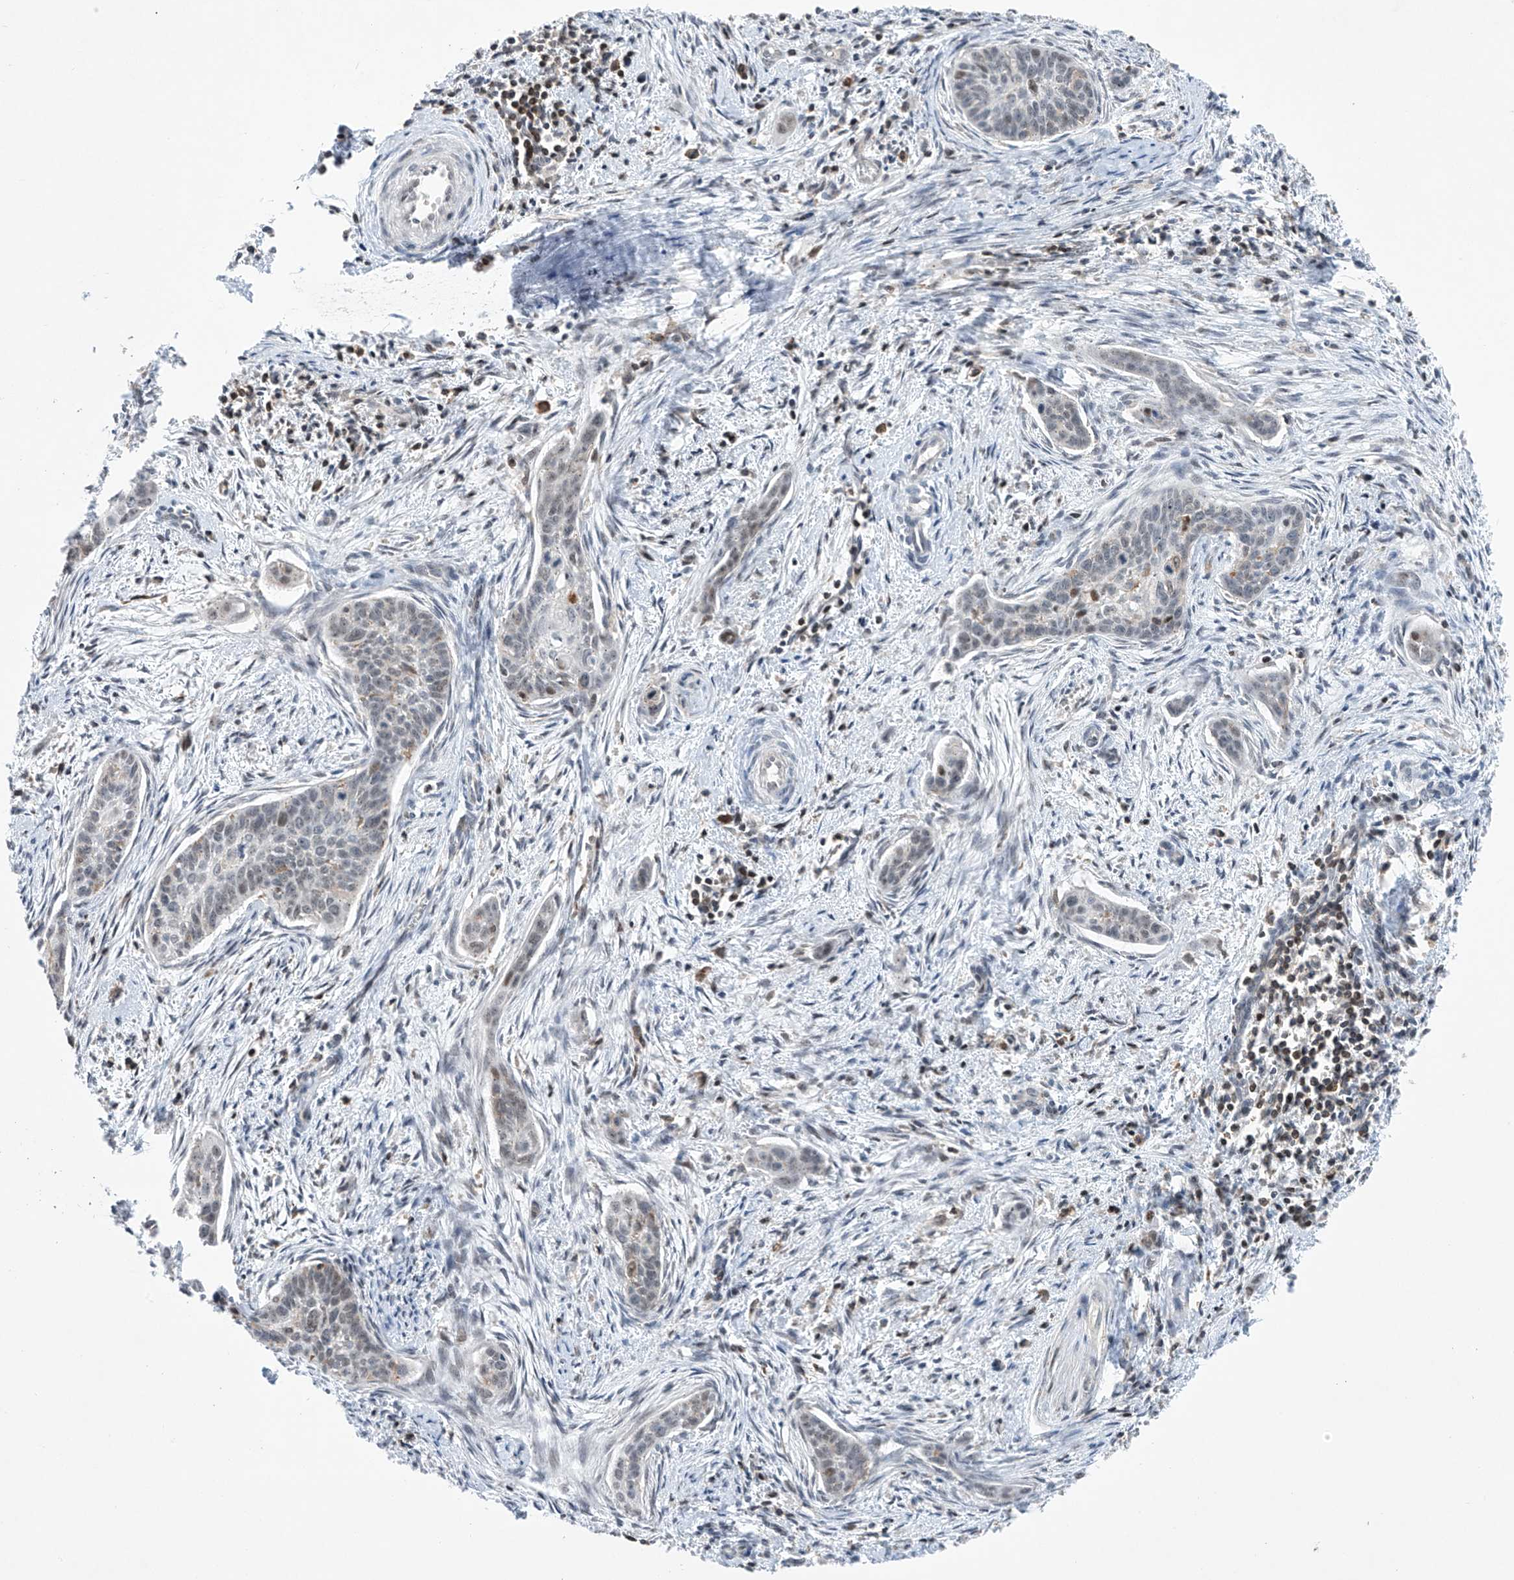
{"staining": {"intensity": "weak", "quantity": "<25%", "location": "nuclear"}, "tissue": "cervical cancer", "cell_type": "Tumor cells", "image_type": "cancer", "snomed": [{"axis": "morphology", "description": "Squamous cell carcinoma, NOS"}, {"axis": "topography", "description": "Cervix"}], "caption": "Immunohistochemical staining of squamous cell carcinoma (cervical) demonstrates no significant expression in tumor cells.", "gene": "MSL3", "patient": {"sex": "female", "age": 33}}